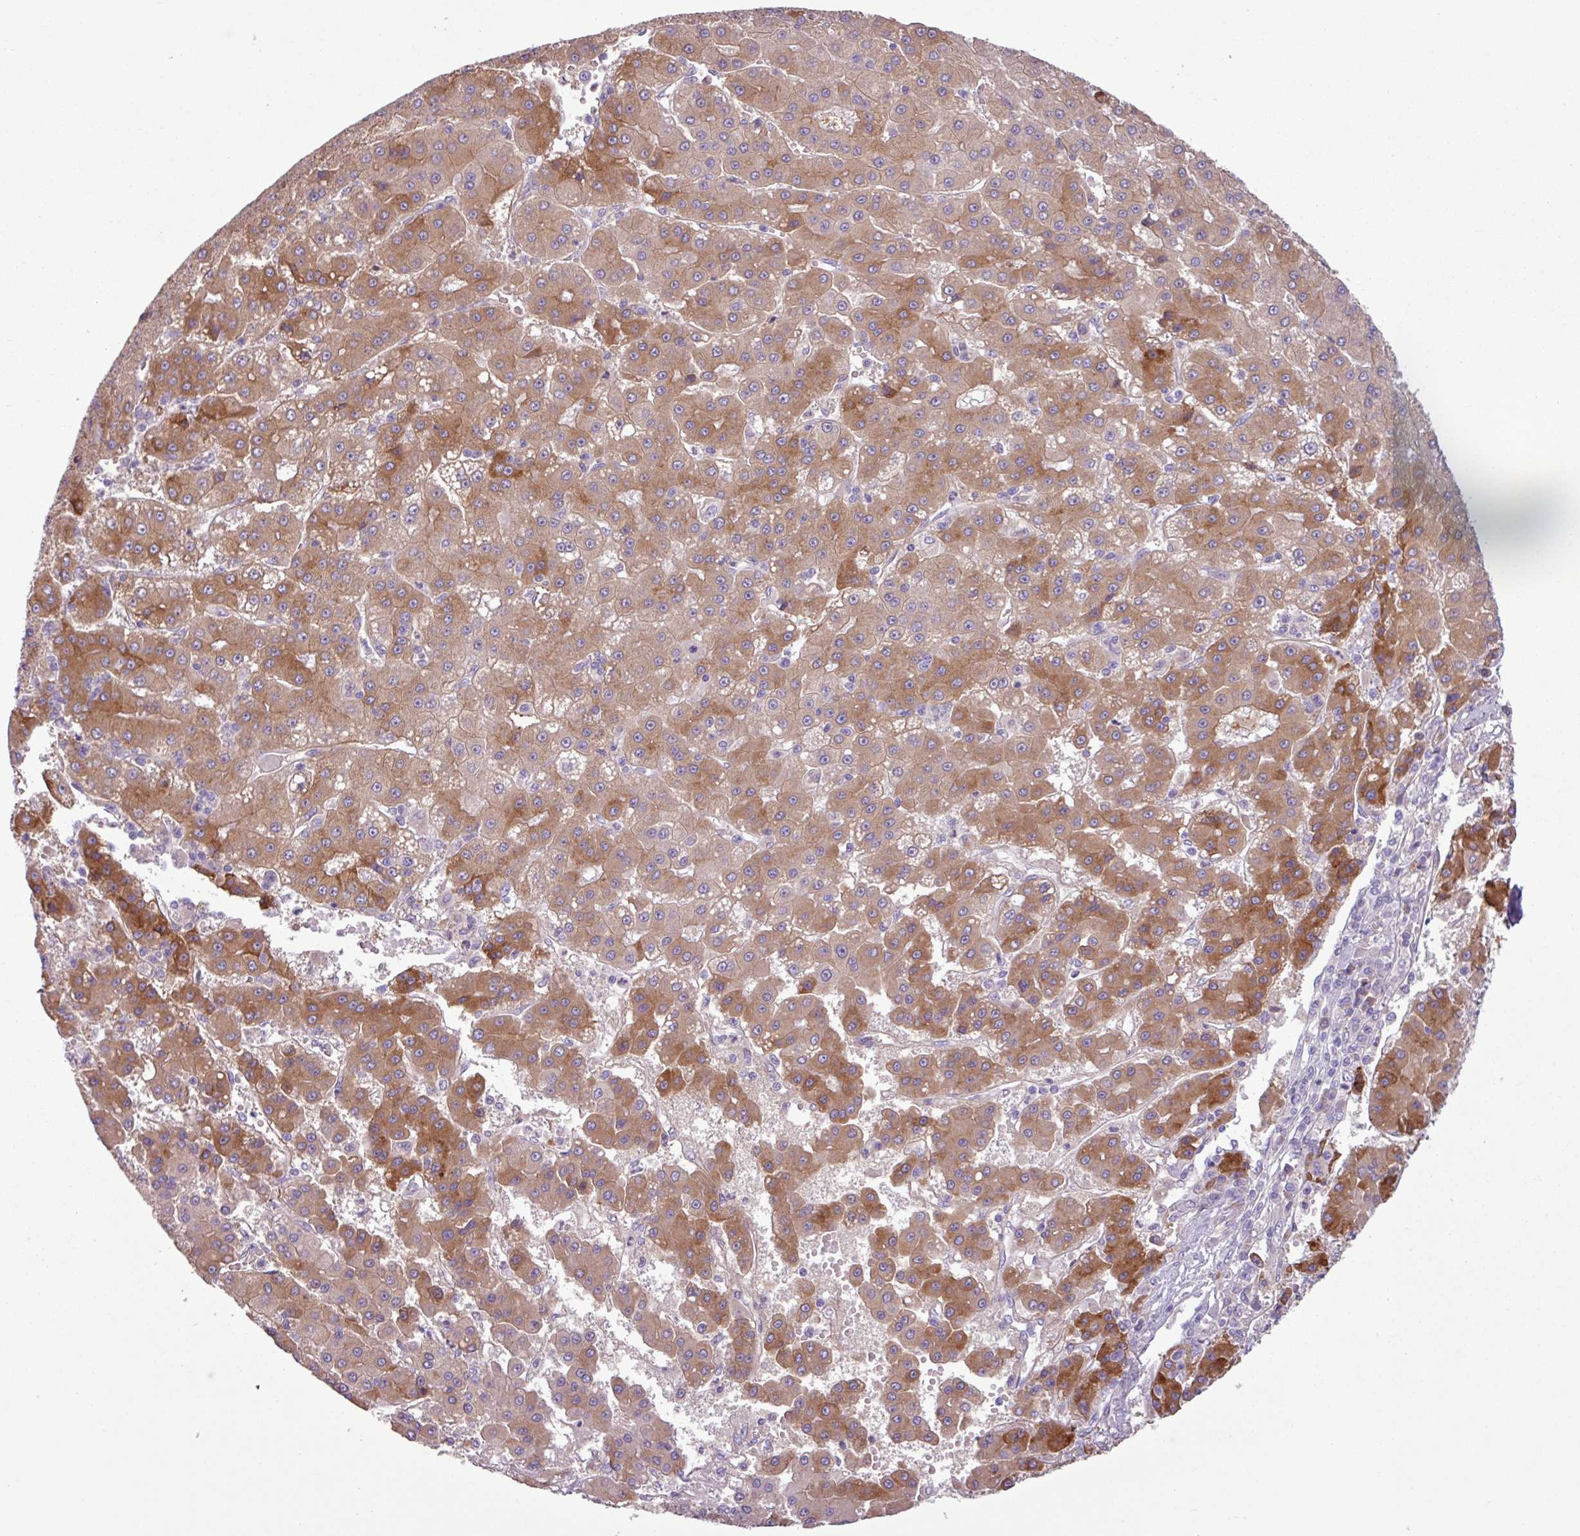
{"staining": {"intensity": "moderate", "quantity": ">75%", "location": "cytoplasmic/membranous"}, "tissue": "liver cancer", "cell_type": "Tumor cells", "image_type": "cancer", "snomed": [{"axis": "morphology", "description": "Carcinoma, Hepatocellular, NOS"}, {"axis": "topography", "description": "Liver"}], "caption": "A medium amount of moderate cytoplasmic/membranous positivity is present in about >75% of tumor cells in liver hepatocellular carcinoma tissue.", "gene": "C4B", "patient": {"sex": "male", "age": 76}}